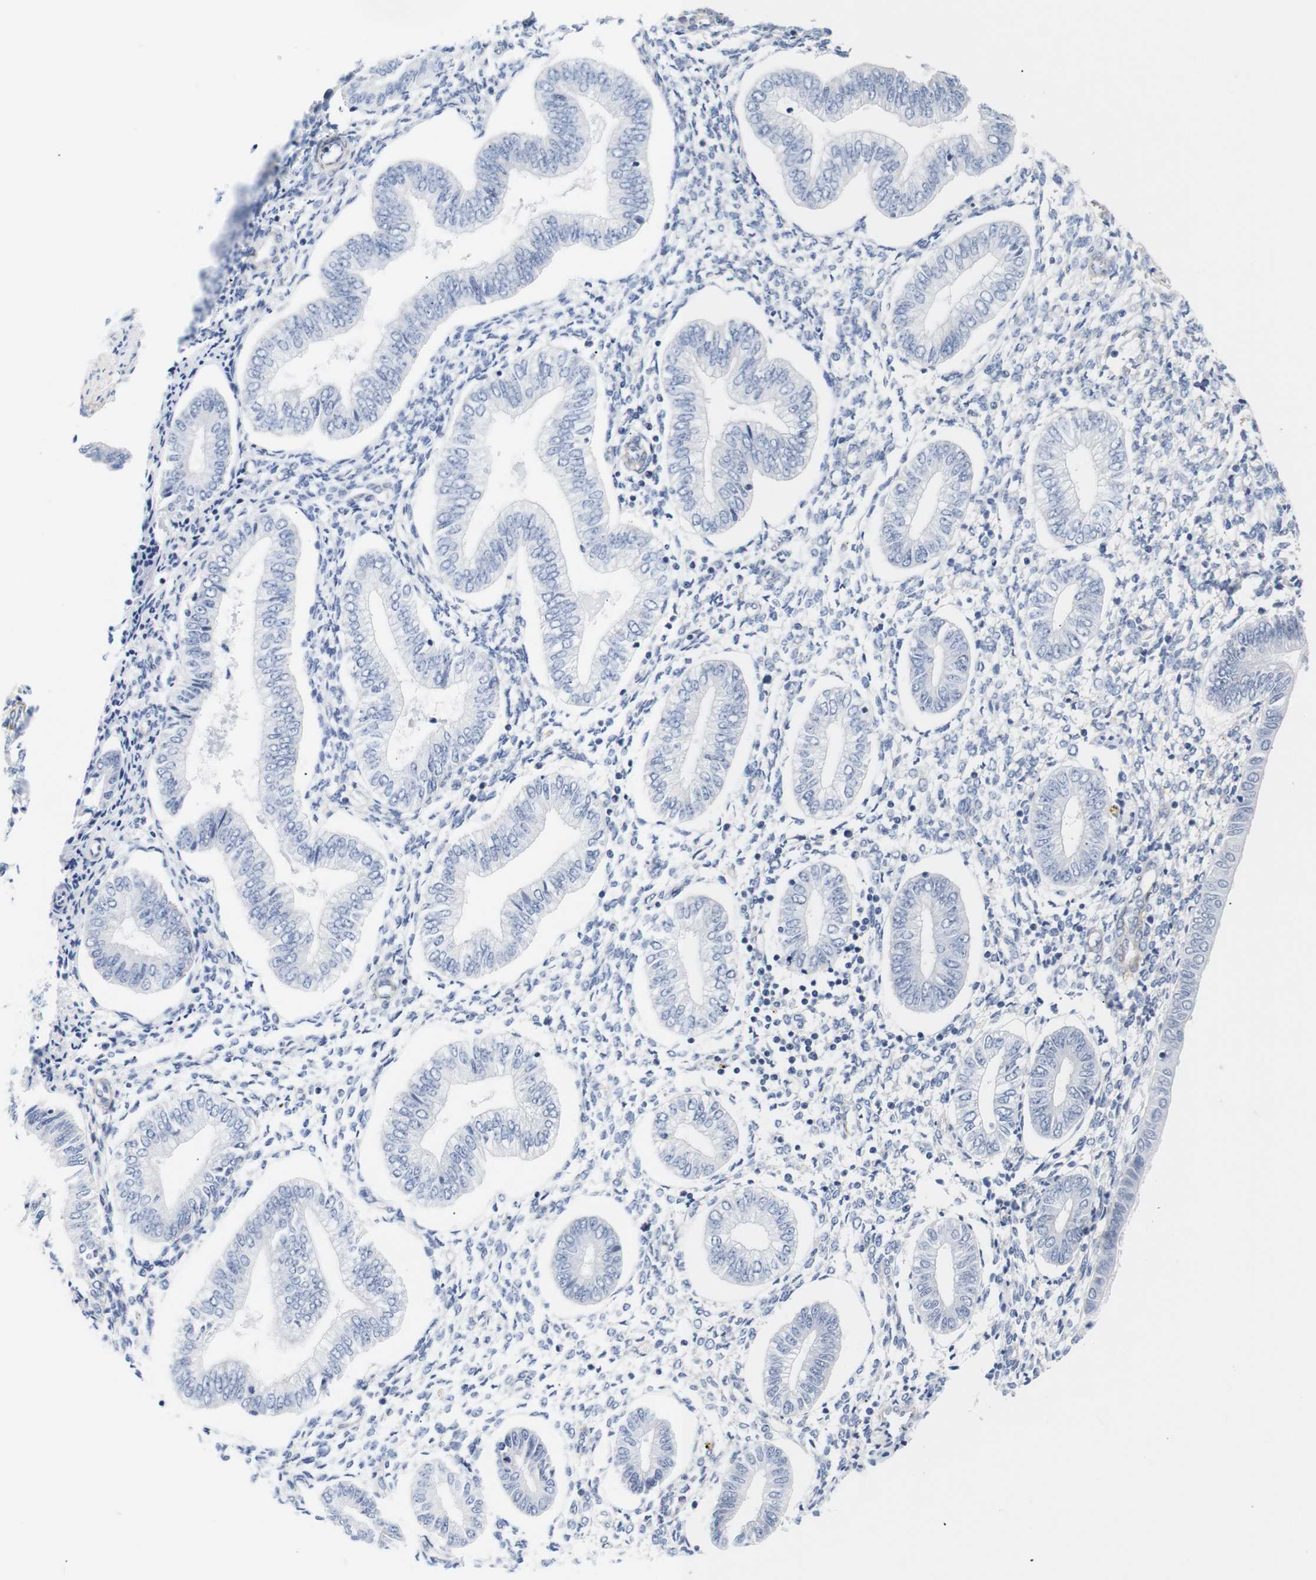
{"staining": {"intensity": "negative", "quantity": "none", "location": "none"}, "tissue": "endometrium", "cell_type": "Cells in endometrial stroma", "image_type": "normal", "snomed": [{"axis": "morphology", "description": "Normal tissue, NOS"}, {"axis": "topography", "description": "Endometrium"}], "caption": "High magnification brightfield microscopy of benign endometrium stained with DAB (3,3'-diaminobenzidine) (brown) and counterstained with hematoxylin (blue): cells in endometrial stroma show no significant expression. (Stains: DAB (3,3'-diaminobenzidine) immunohistochemistry (IHC) with hematoxylin counter stain, Microscopy: brightfield microscopy at high magnification).", "gene": "STMN3", "patient": {"sex": "female", "age": 50}}